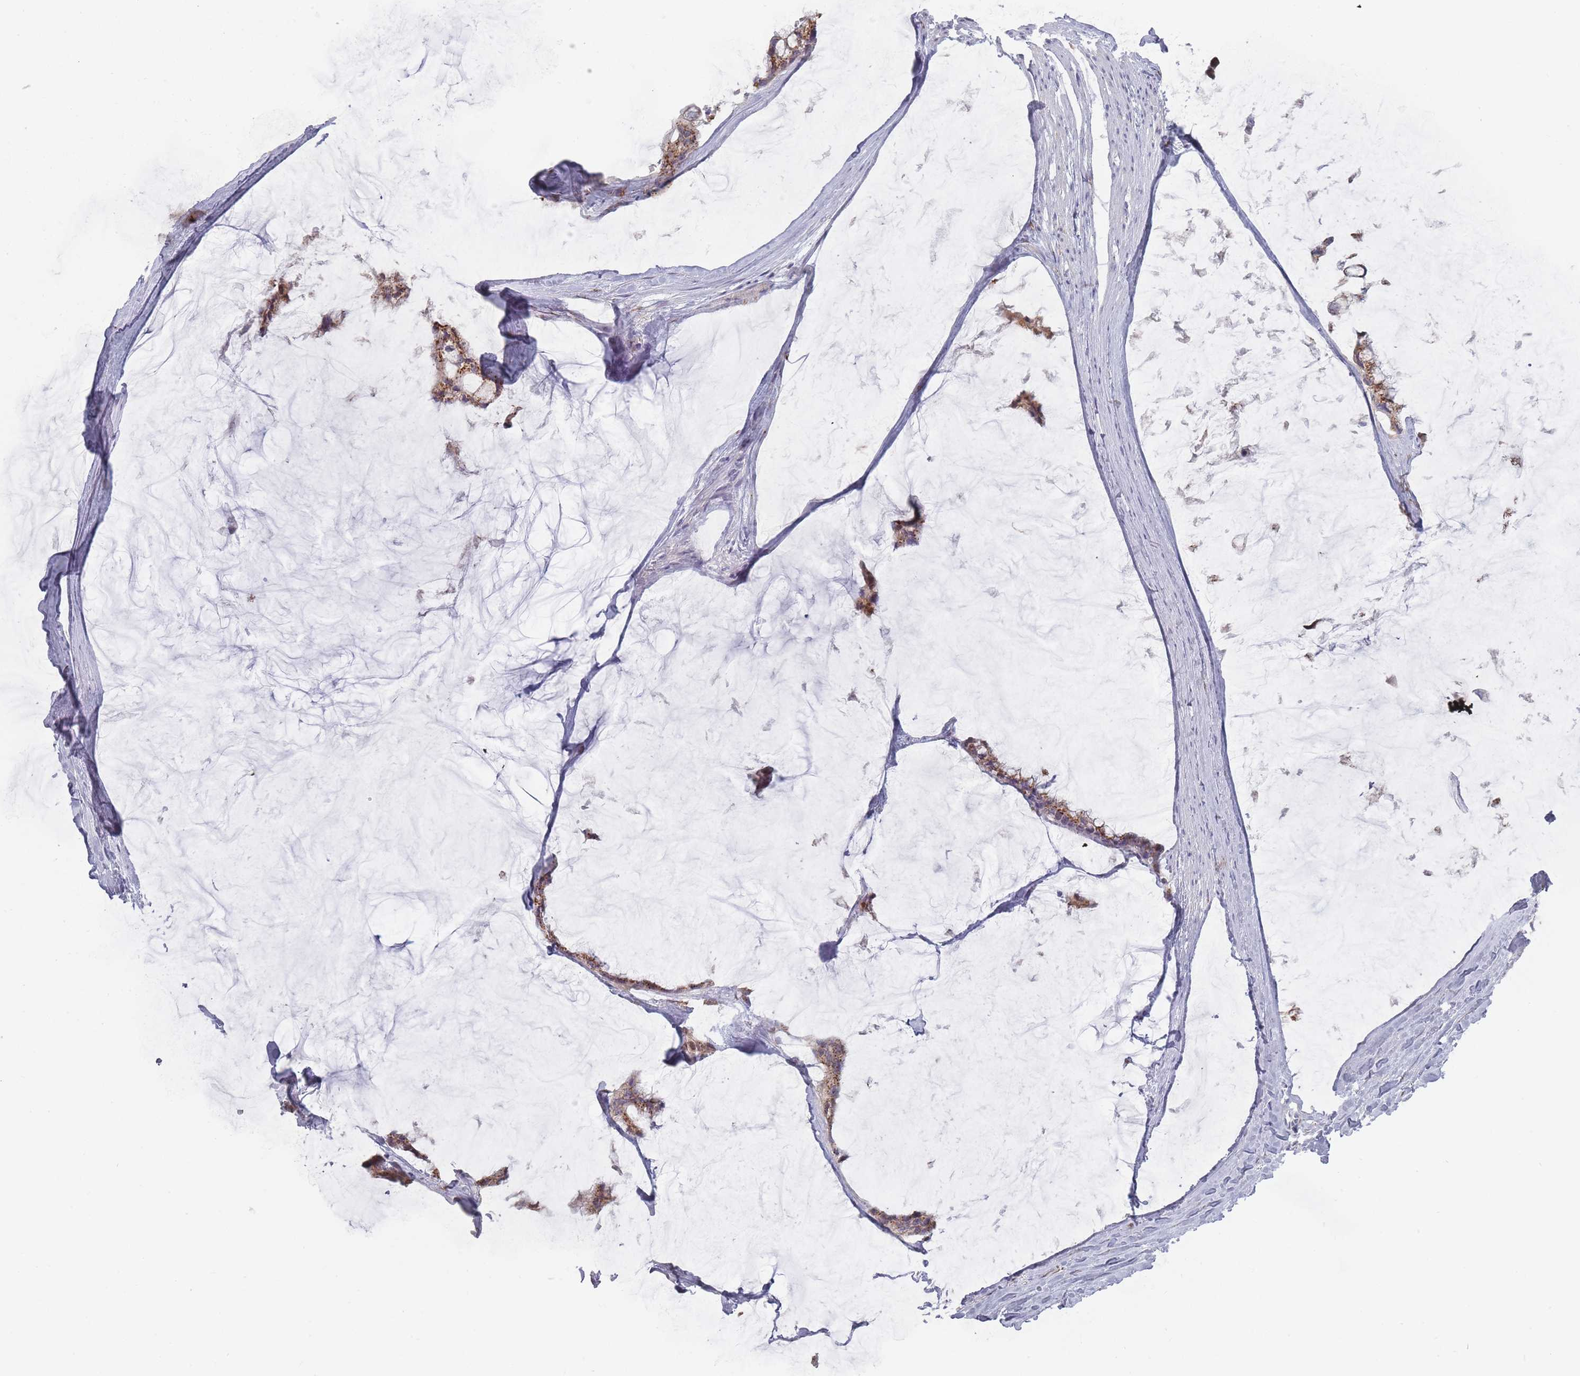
{"staining": {"intensity": "moderate", "quantity": ">75%", "location": "cytoplasmic/membranous"}, "tissue": "ovarian cancer", "cell_type": "Tumor cells", "image_type": "cancer", "snomed": [{"axis": "morphology", "description": "Cystadenocarcinoma, mucinous, NOS"}, {"axis": "topography", "description": "Ovary"}], "caption": "Brown immunohistochemical staining in human ovarian cancer displays moderate cytoplasmic/membranous positivity in approximately >75% of tumor cells.", "gene": "MAN1B1", "patient": {"sex": "female", "age": 39}}